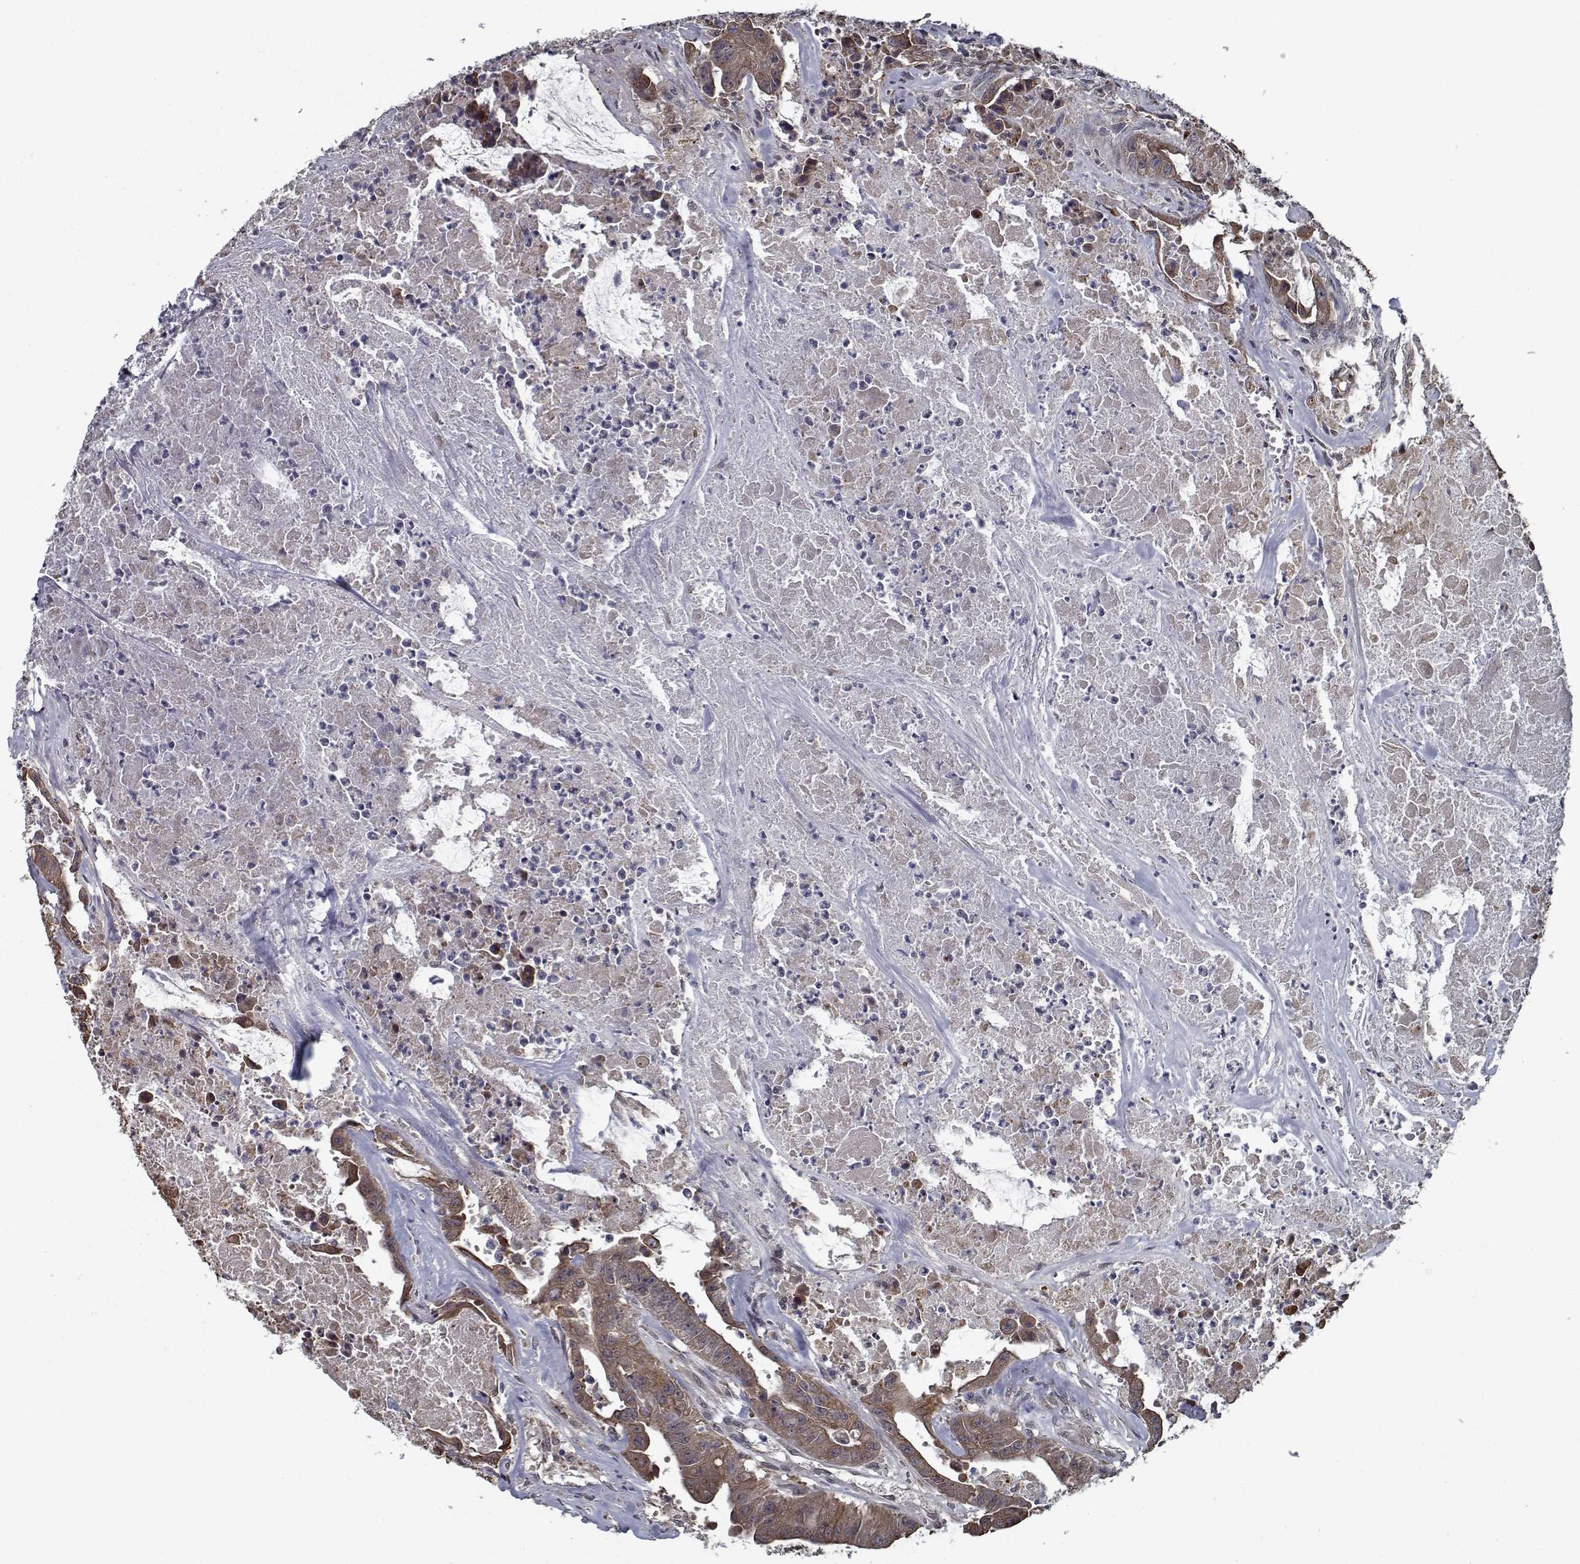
{"staining": {"intensity": "moderate", "quantity": ">75%", "location": "cytoplasmic/membranous"}, "tissue": "colorectal cancer", "cell_type": "Tumor cells", "image_type": "cancer", "snomed": [{"axis": "morphology", "description": "Adenocarcinoma, NOS"}, {"axis": "topography", "description": "Colon"}], "caption": "This is an image of immunohistochemistry (IHC) staining of colorectal adenocarcinoma, which shows moderate expression in the cytoplasmic/membranous of tumor cells.", "gene": "NLK", "patient": {"sex": "male", "age": 33}}